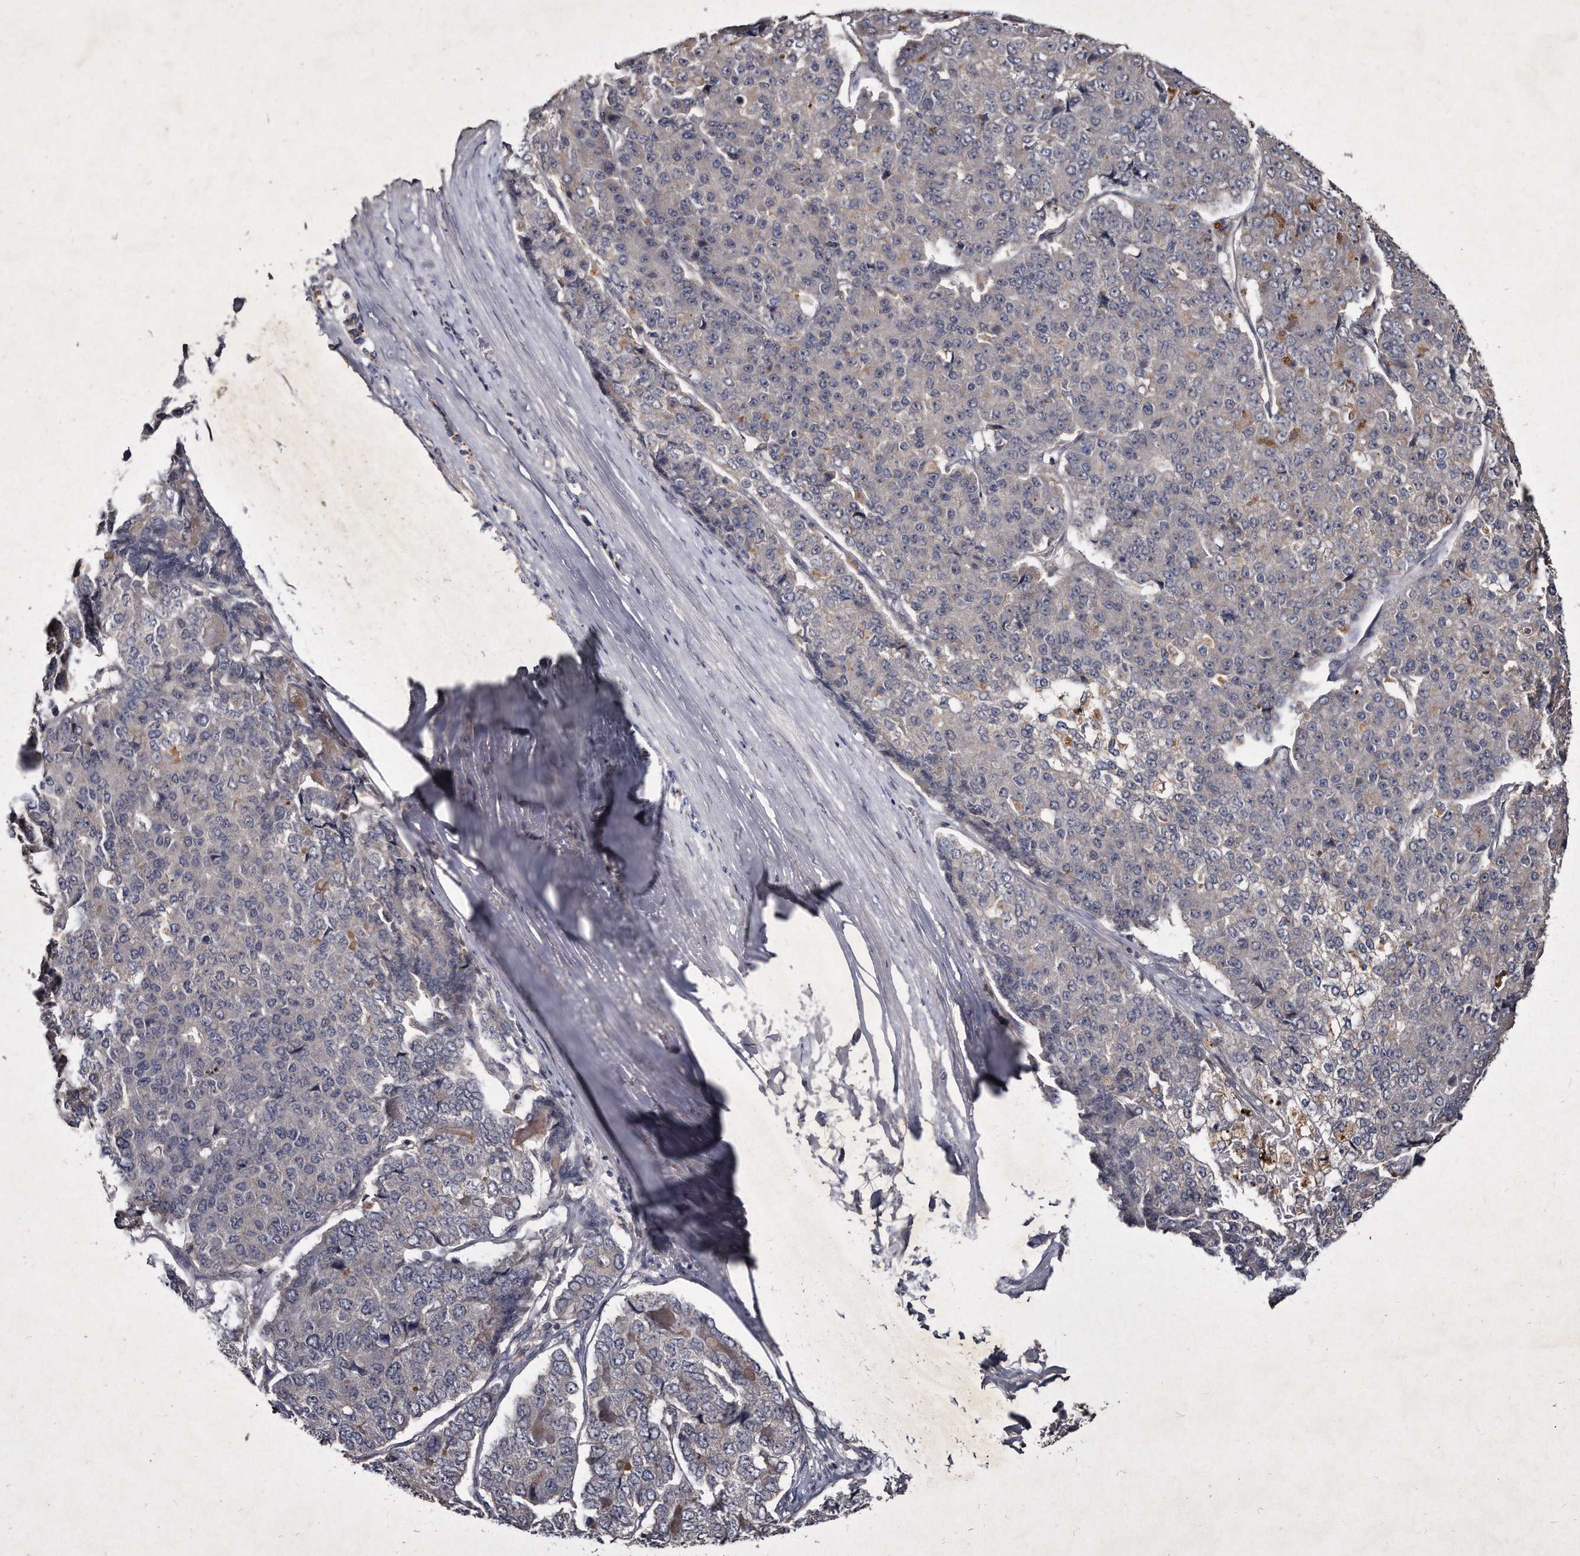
{"staining": {"intensity": "negative", "quantity": "none", "location": "none"}, "tissue": "pancreatic cancer", "cell_type": "Tumor cells", "image_type": "cancer", "snomed": [{"axis": "morphology", "description": "Adenocarcinoma, NOS"}, {"axis": "topography", "description": "Pancreas"}], "caption": "This histopathology image is of pancreatic cancer stained with IHC to label a protein in brown with the nuclei are counter-stained blue. There is no staining in tumor cells.", "gene": "KLHDC3", "patient": {"sex": "male", "age": 50}}